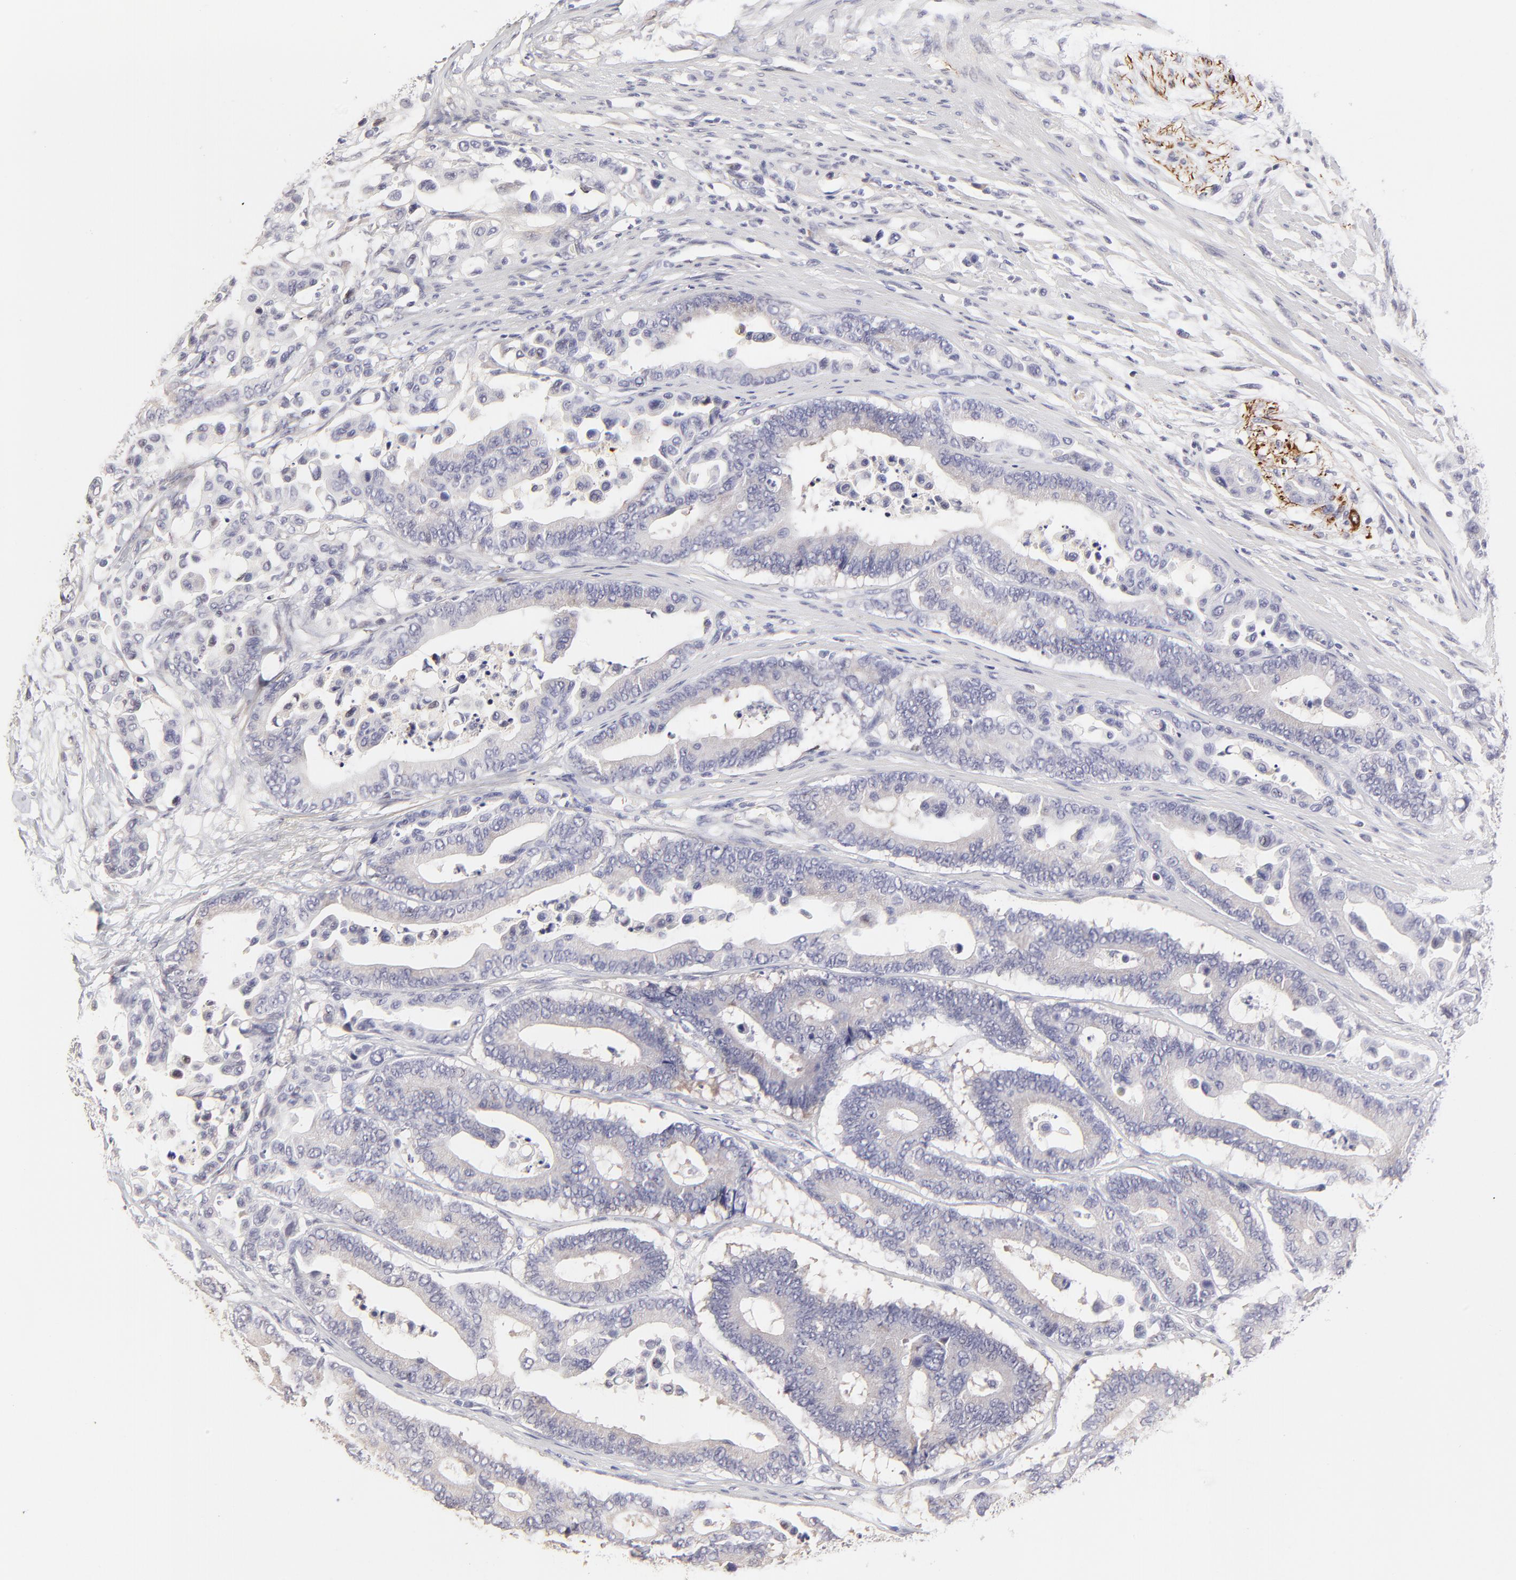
{"staining": {"intensity": "negative", "quantity": "none", "location": "none"}, "tissue": "colorectal cancer", "cell_type": "Tumor cells", "image_type": "cancer", "snomed": [{"axis": "morphology", "description": "Normal tissue, NOS"}, {"axis": "morphology", "description": "Adenocarcinoma, NOS"}, {"axis": "topography", "description": "Colon"}], "caption": "Immunohistochemical staining of colorectal cancer (adenocarcinoma) displays no significant positivity in tumor cells. Nuclei are stained in blue.", "gene": "BTG2", "patient": {"sex": "male", "age": 82}}